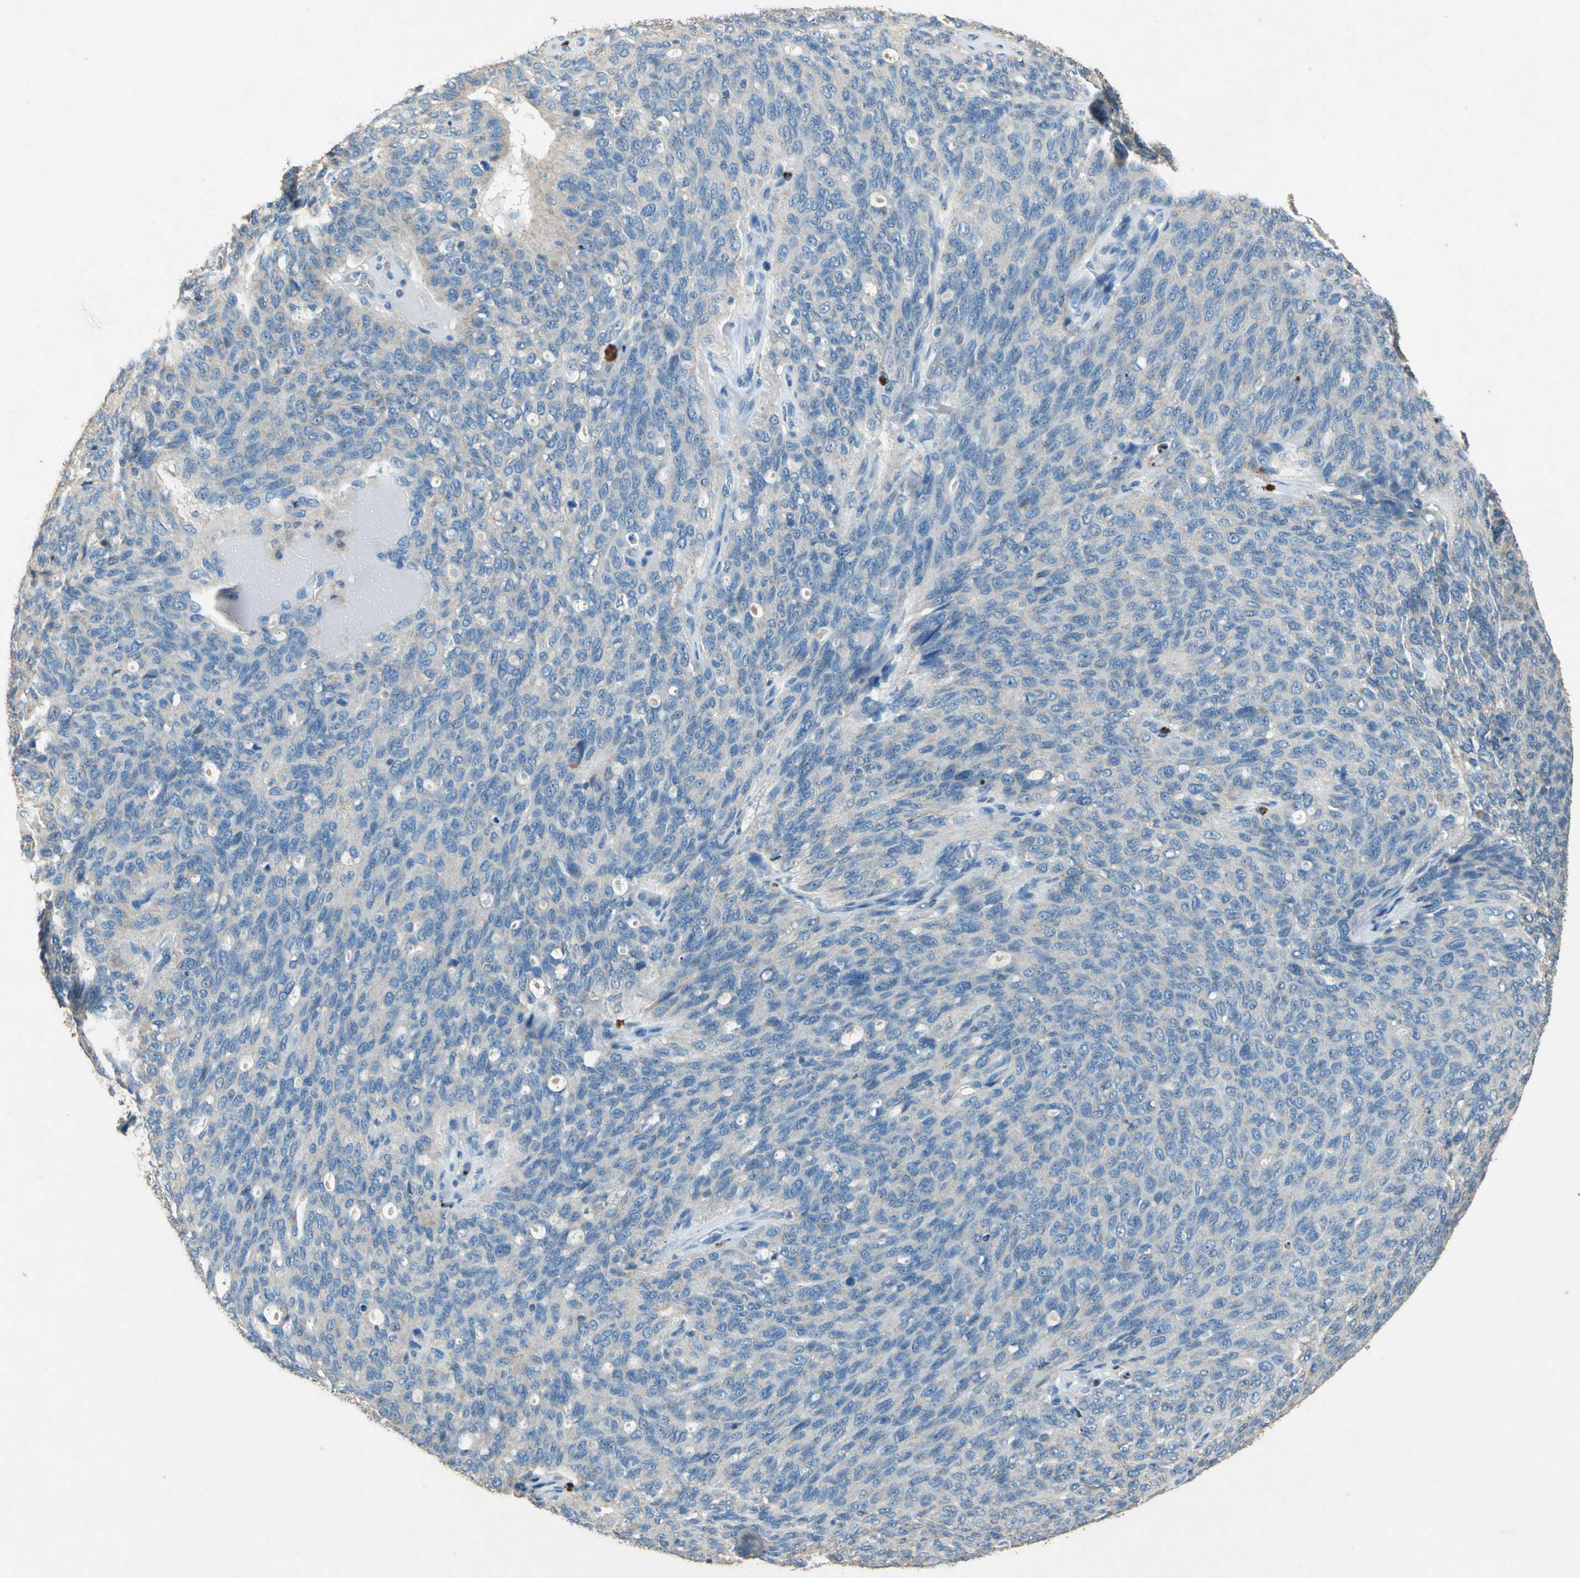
{"staining": {"intensity": "weak", "quantity": ">75%", "location": "cytoplasmic/membranous"}, "tissue": "ovarian cancer", "cell_type": "Tumor cells", "image_type": "cancer", "snomed": [{"axis": "morphology", "description": "Carcinoma, endometroid"}, {"axis": "topography", "description": "Ovary"}], "caption": "Human endometroid carcinoma (ovarian) stained with a brown dye demonstrates weak cytoplasmic/membranous positive expression in about >75% of tumor cells.", "gene": "ADAMTS5", "patient": {"sex": "female", "age": 60}}